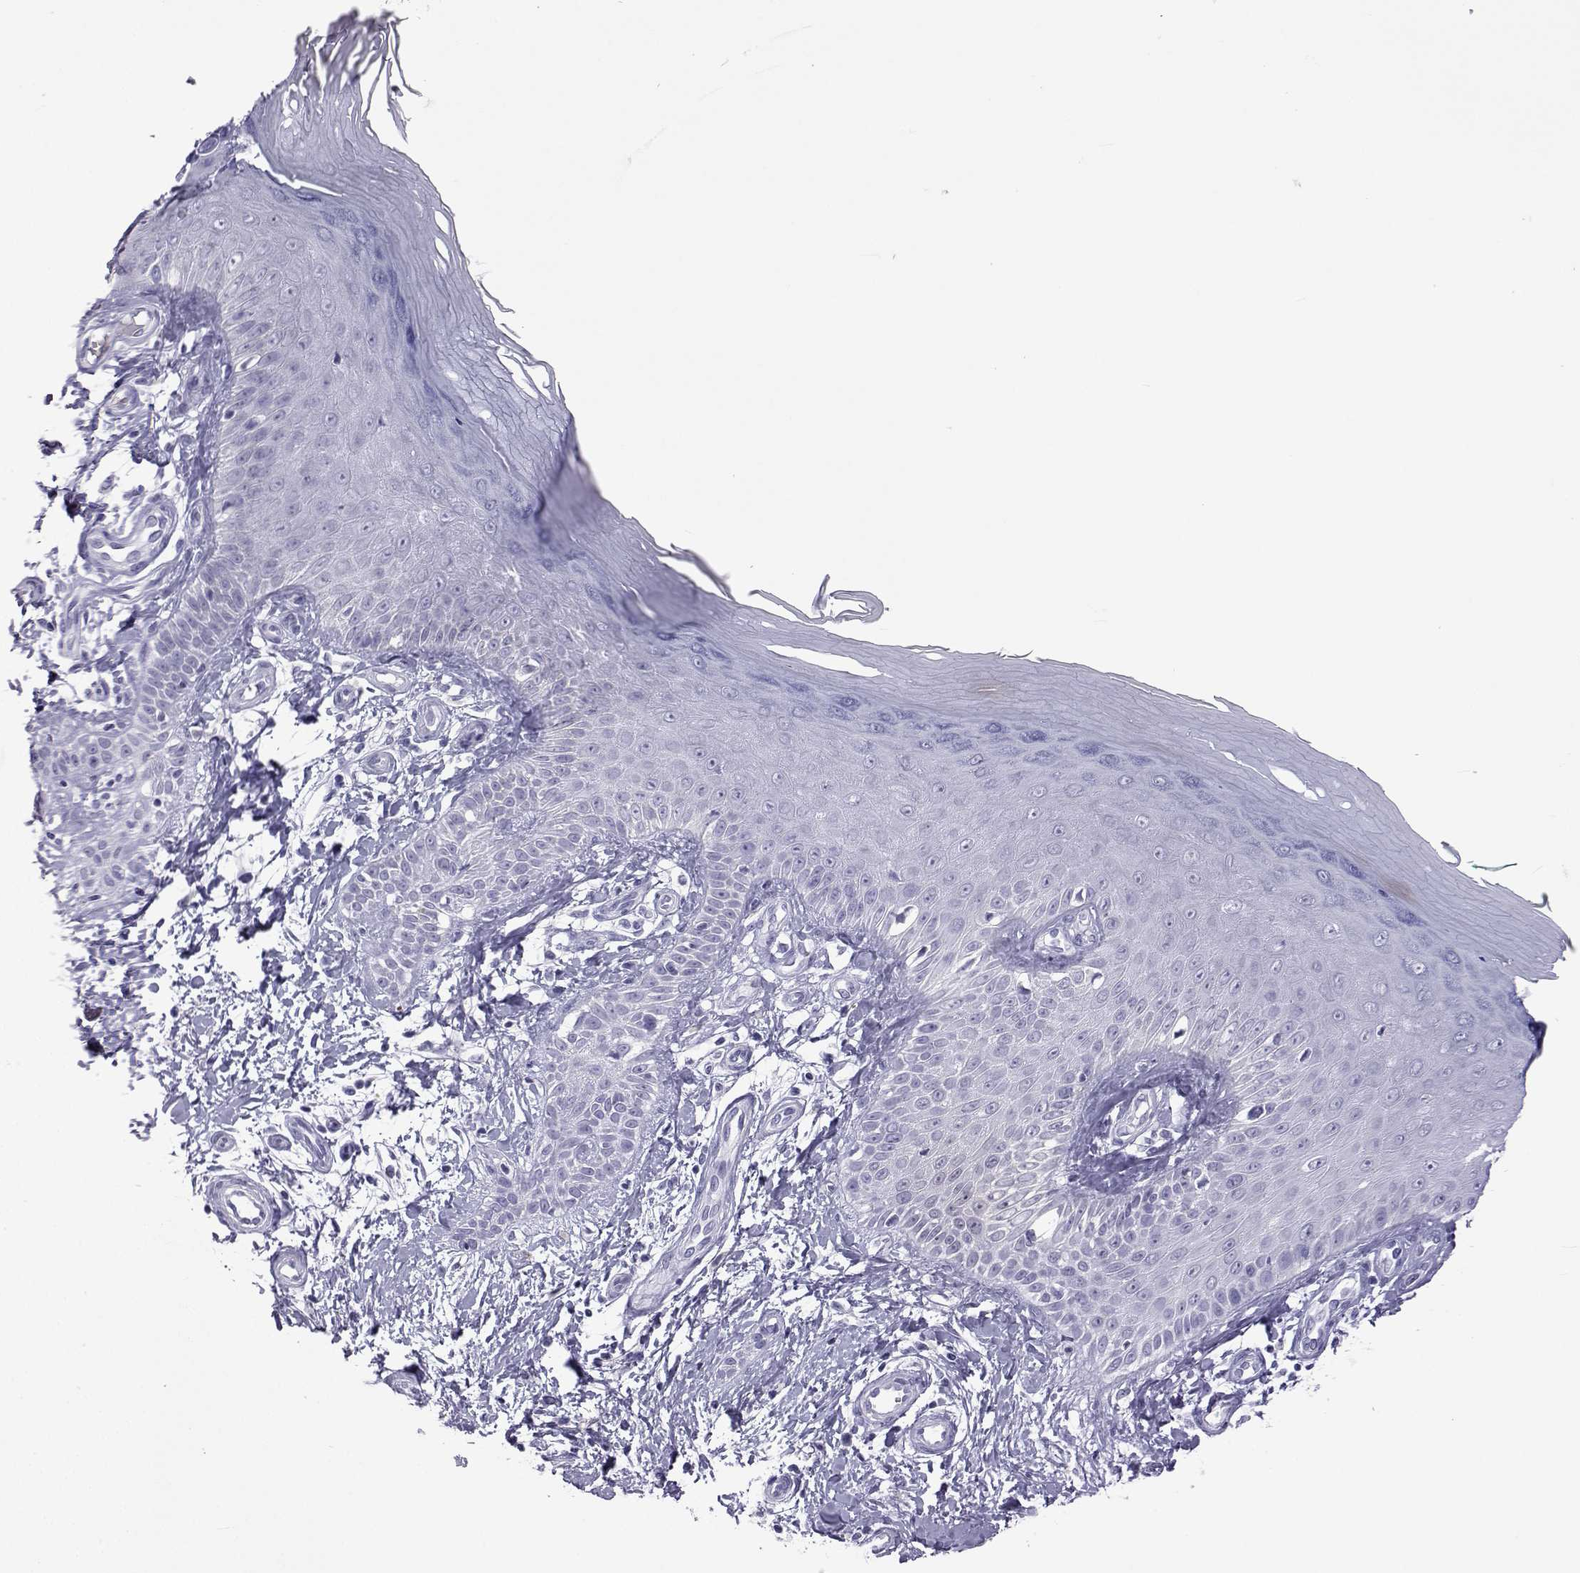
{"staining": {"intensity": "negative", "quantity": "none", "location": "none"}, "tissue": "skin", "cell_type": "Fibroblasts", "image_type": "normal", "snomed": [{"axis": "morphology", "description": "Normal tissue, NOS"}, {"axis": "morphology", "description": "Inflammation, NOS"}, {"axis": "morphology", "description": "Fibrosis, NOS"}, {"axis": "topography", "description": "Skin"}], "caption": "This photomicrograph is of unremarkable skin stained with IHC to label a protein in brown with the nuclei are counter-stained blue. There is no expression in fibroblasts.", "gene": "ACTL7A", "patient": {"sex": "male", "age": 71}}